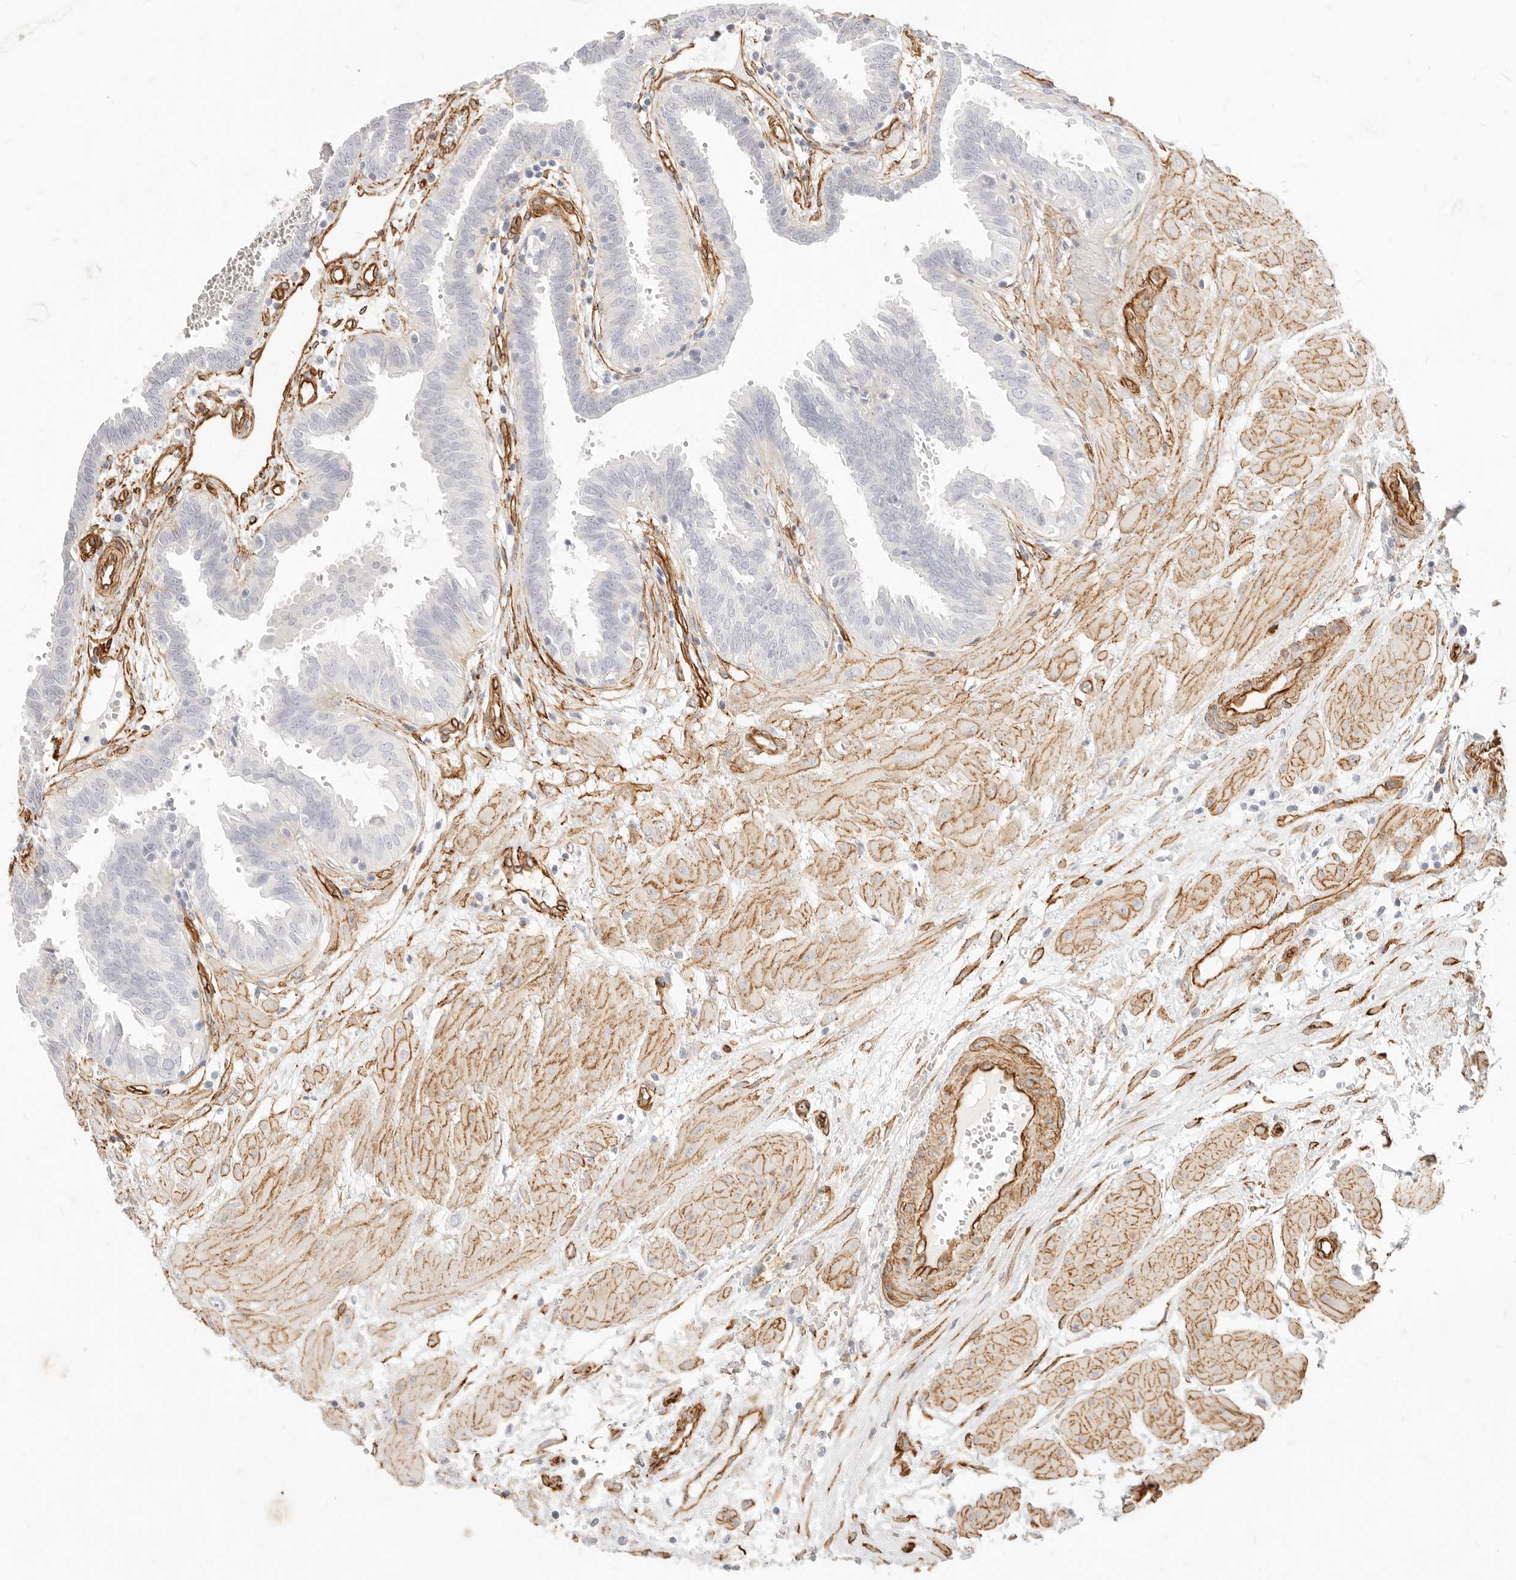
{"staining": {"intensity": "negative", "quantity": "none", "location": "none"}, "tissue": "fallopian tube", "cell_type": "Glandular cells", "image_type": "normal", "snomed": [{"axis": "morphology", "description": "Normal tissue, NOS"}, {"axis": "topography", "description": "Fallopian tube"}, {"axis": "topography", "description": "Placenta"}], "caption": "There is no significant expression in glandular cells of fallopian tube. The staining is performed using DAB brown chromogen with nuclei counter-stained in using hematoxylin.", "gene": "NUS1", "patient": {"sex": "female", "age": 32}}